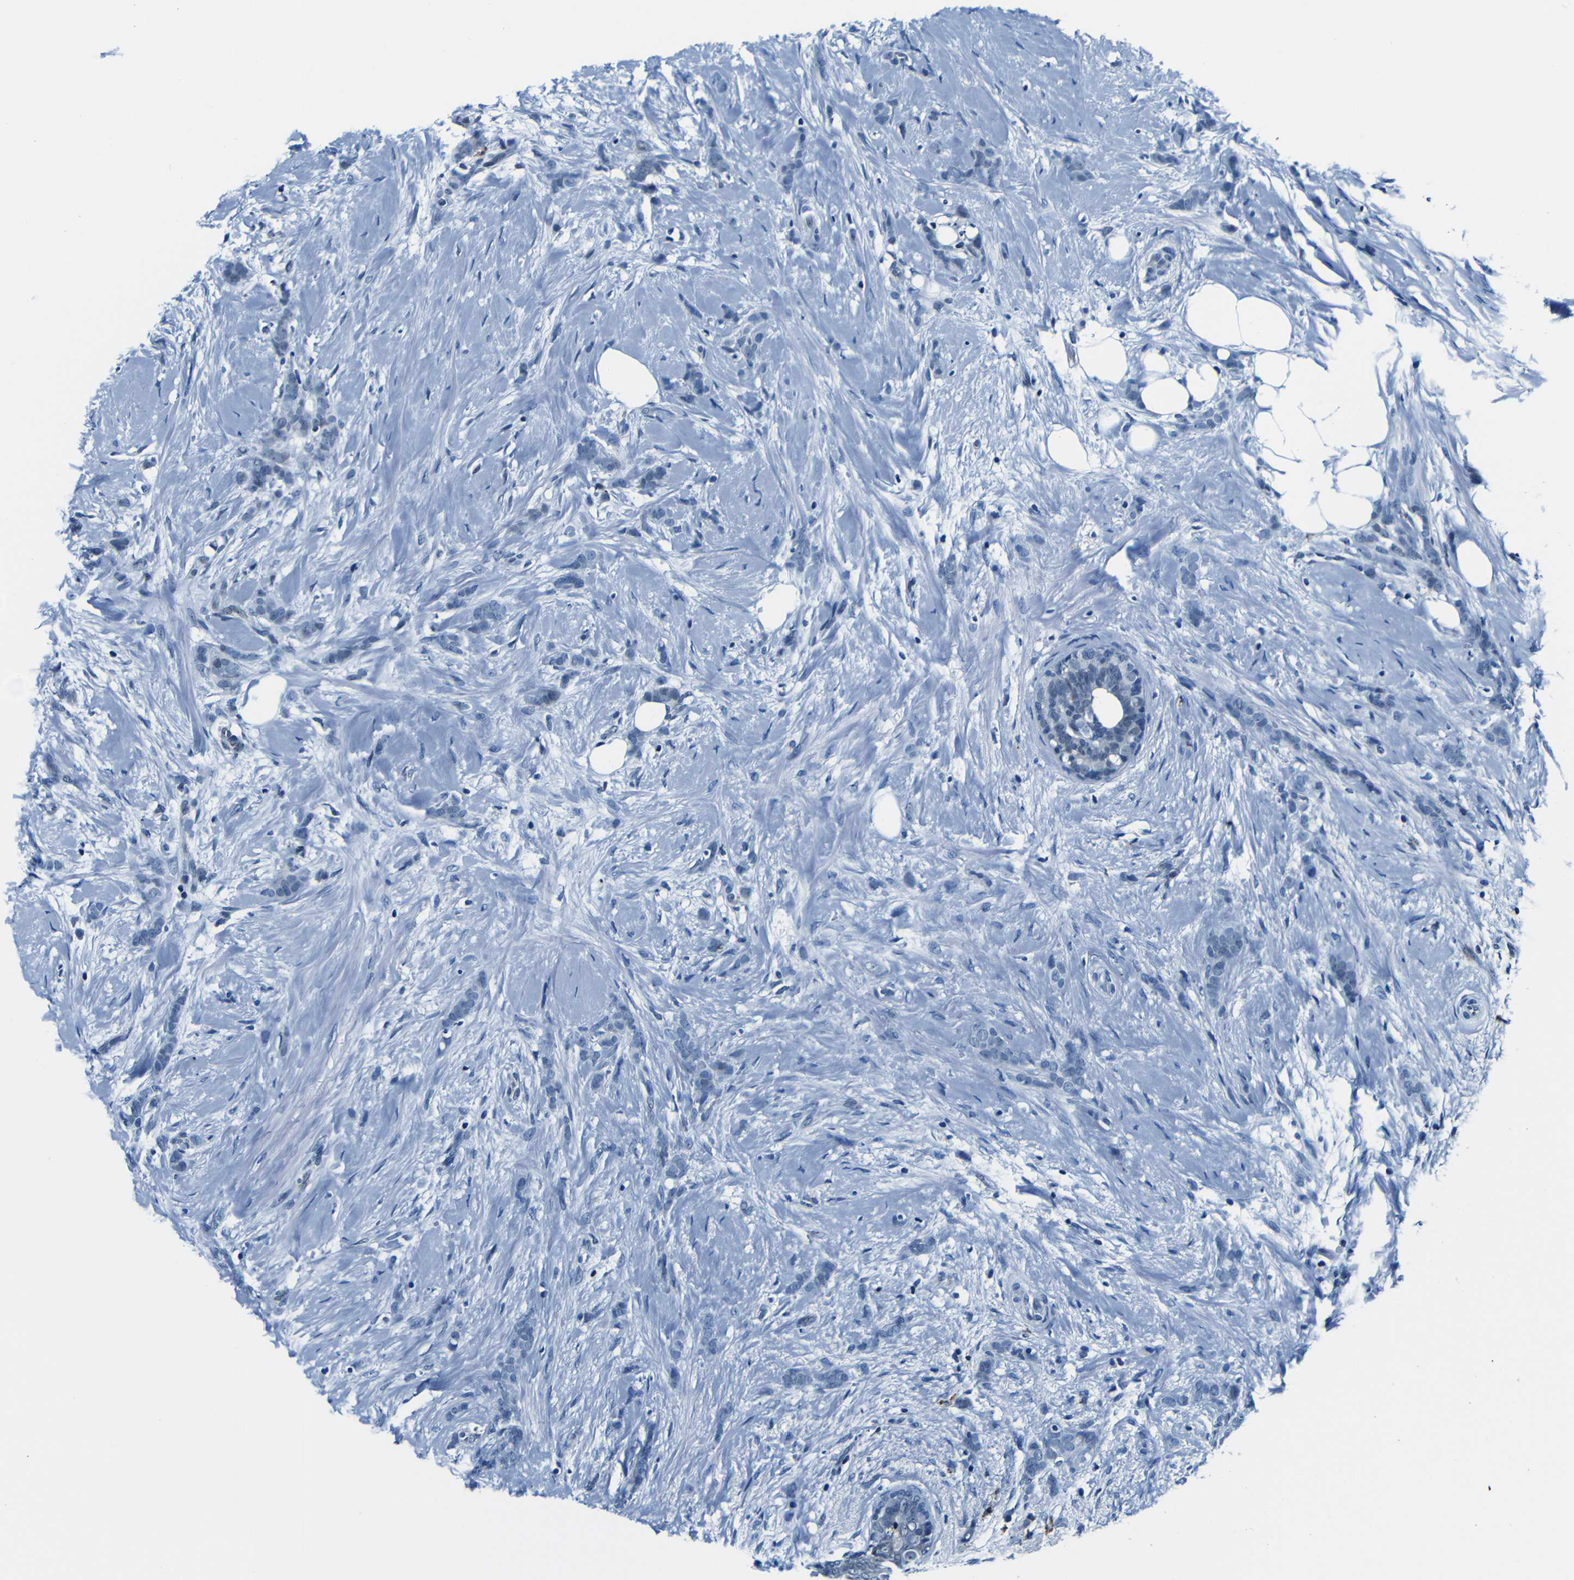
{"staining": {"intensity": "negative", "quantity": "none", "location": "none"}, "tissue": "breast cancer", "cell_type": "Tumor cells", "image_type": "cancer", "snomed": [{"axis": "morphology", "description": "Lobular carcinoma, in situ"}, {"axis": "morphology", "description": "Lobular carcinoma"}, {"axis": "topography", "description": "Breast"}], "caption": "Immunohistochemistry (IHC) micrograph of breast lobular carcinoma in situ stained for a protein (brown), which exhibits no staining in tumor cells. (DAB (3,3'-diaminobenzidine) immunohistochemistry (IHC) with hematoxylin counter stain).", "gene": "NCBP3", "patient": {"sex": "female", "age": 41}}